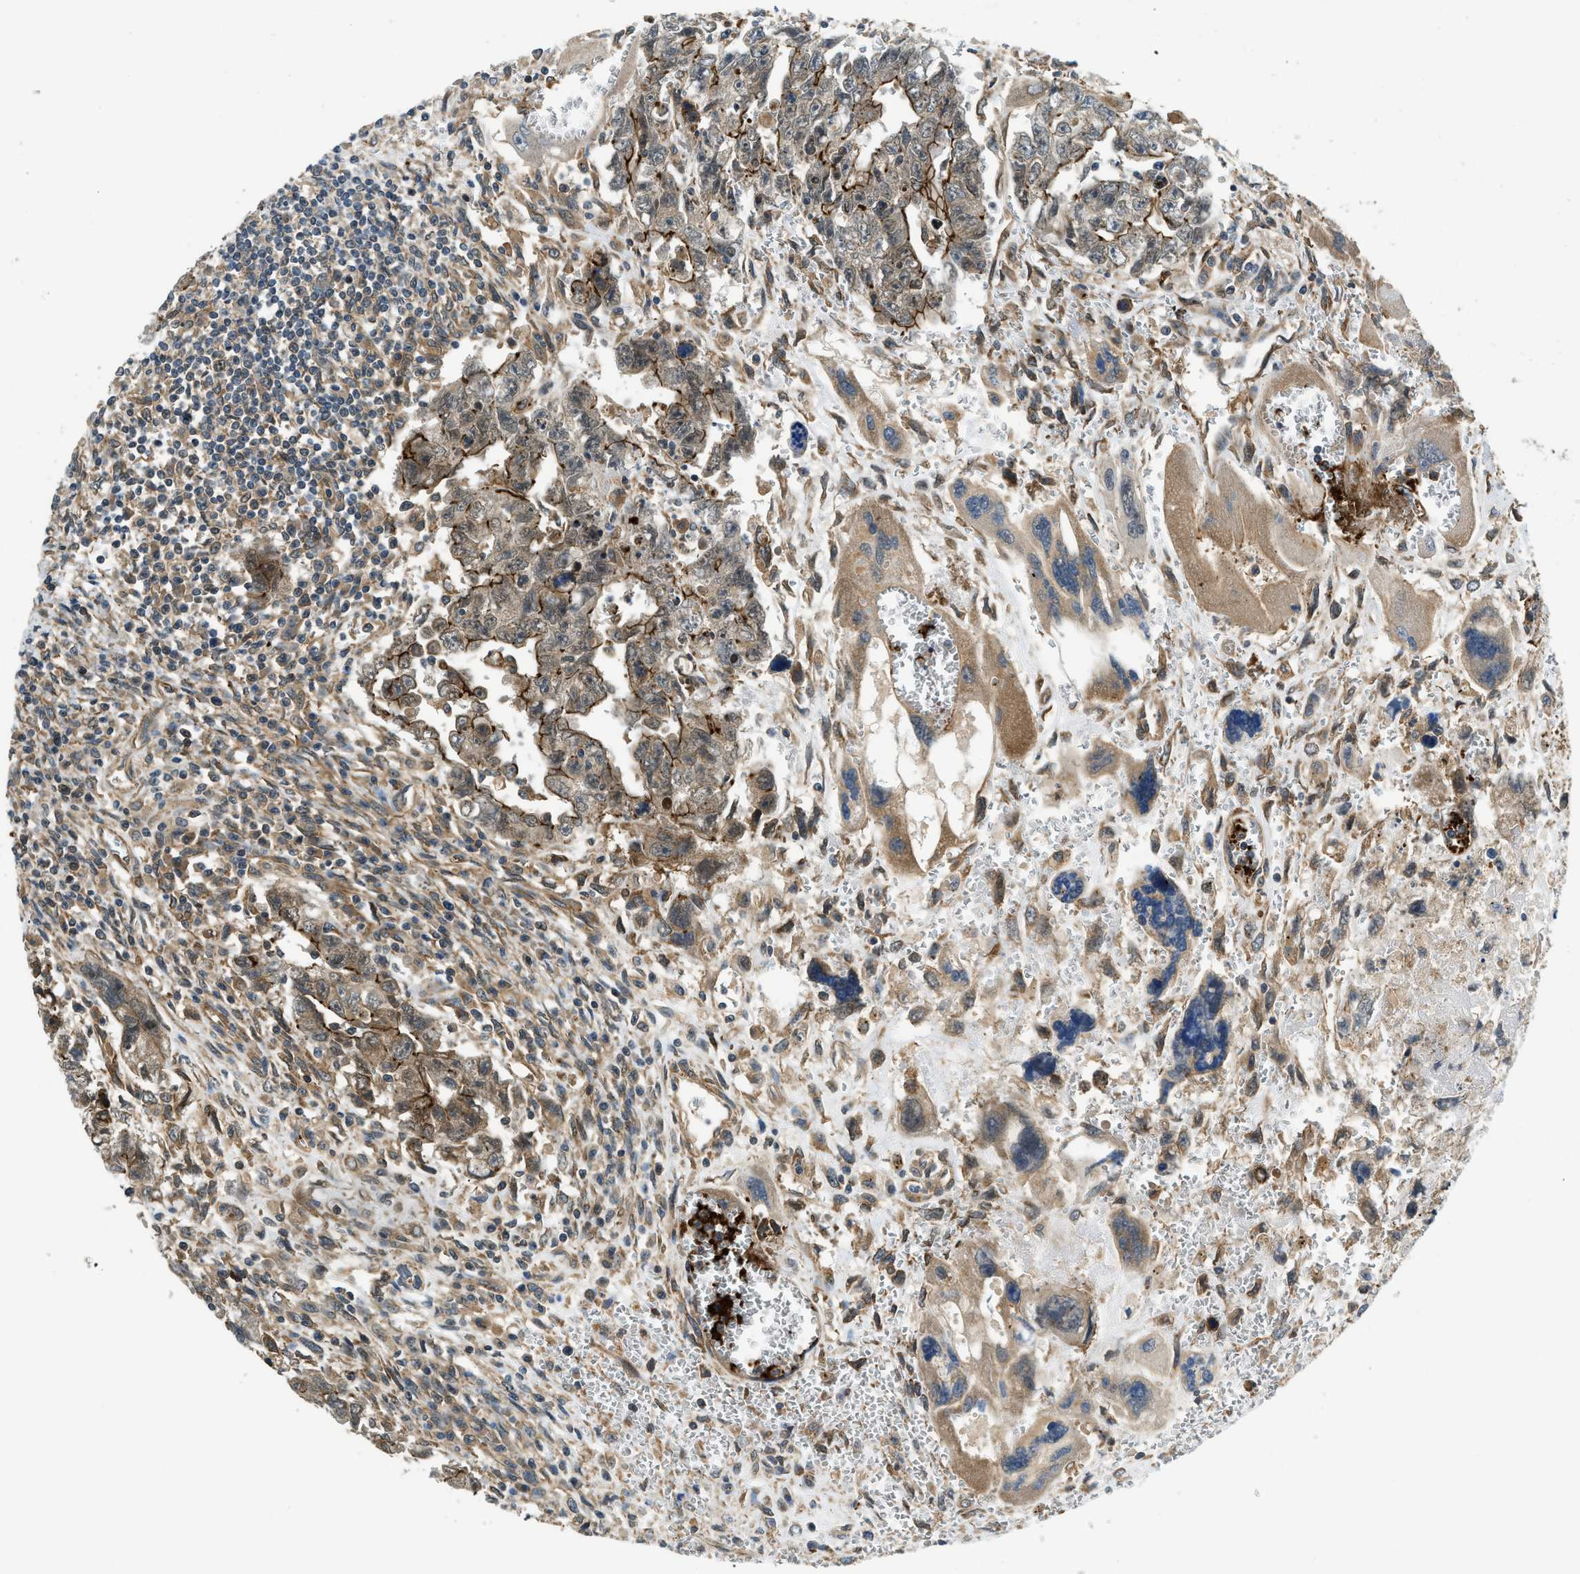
{"staining": {"intensity": "moderate", "quantity": ">75%", "location": "cytoplasmic/membranous"}, "tissue": "testis cancer", "cell_type": "Tumor cells", "image_type": "cancer", "snomed": [{"axis": "morphology", "description": "Carcinoma, Embryonal, NOS"}, {"axis": "topography", "description": "Testis"}], "caption": "There is medium levels of moderate cytoplasmic/membranous staining in tumor cells of embryonal carcinoma (testis), as demonstrated by immunohistochemical staining (brown color).", "gene": "CGN", "patient": {"sex": "male", "age": 28}}